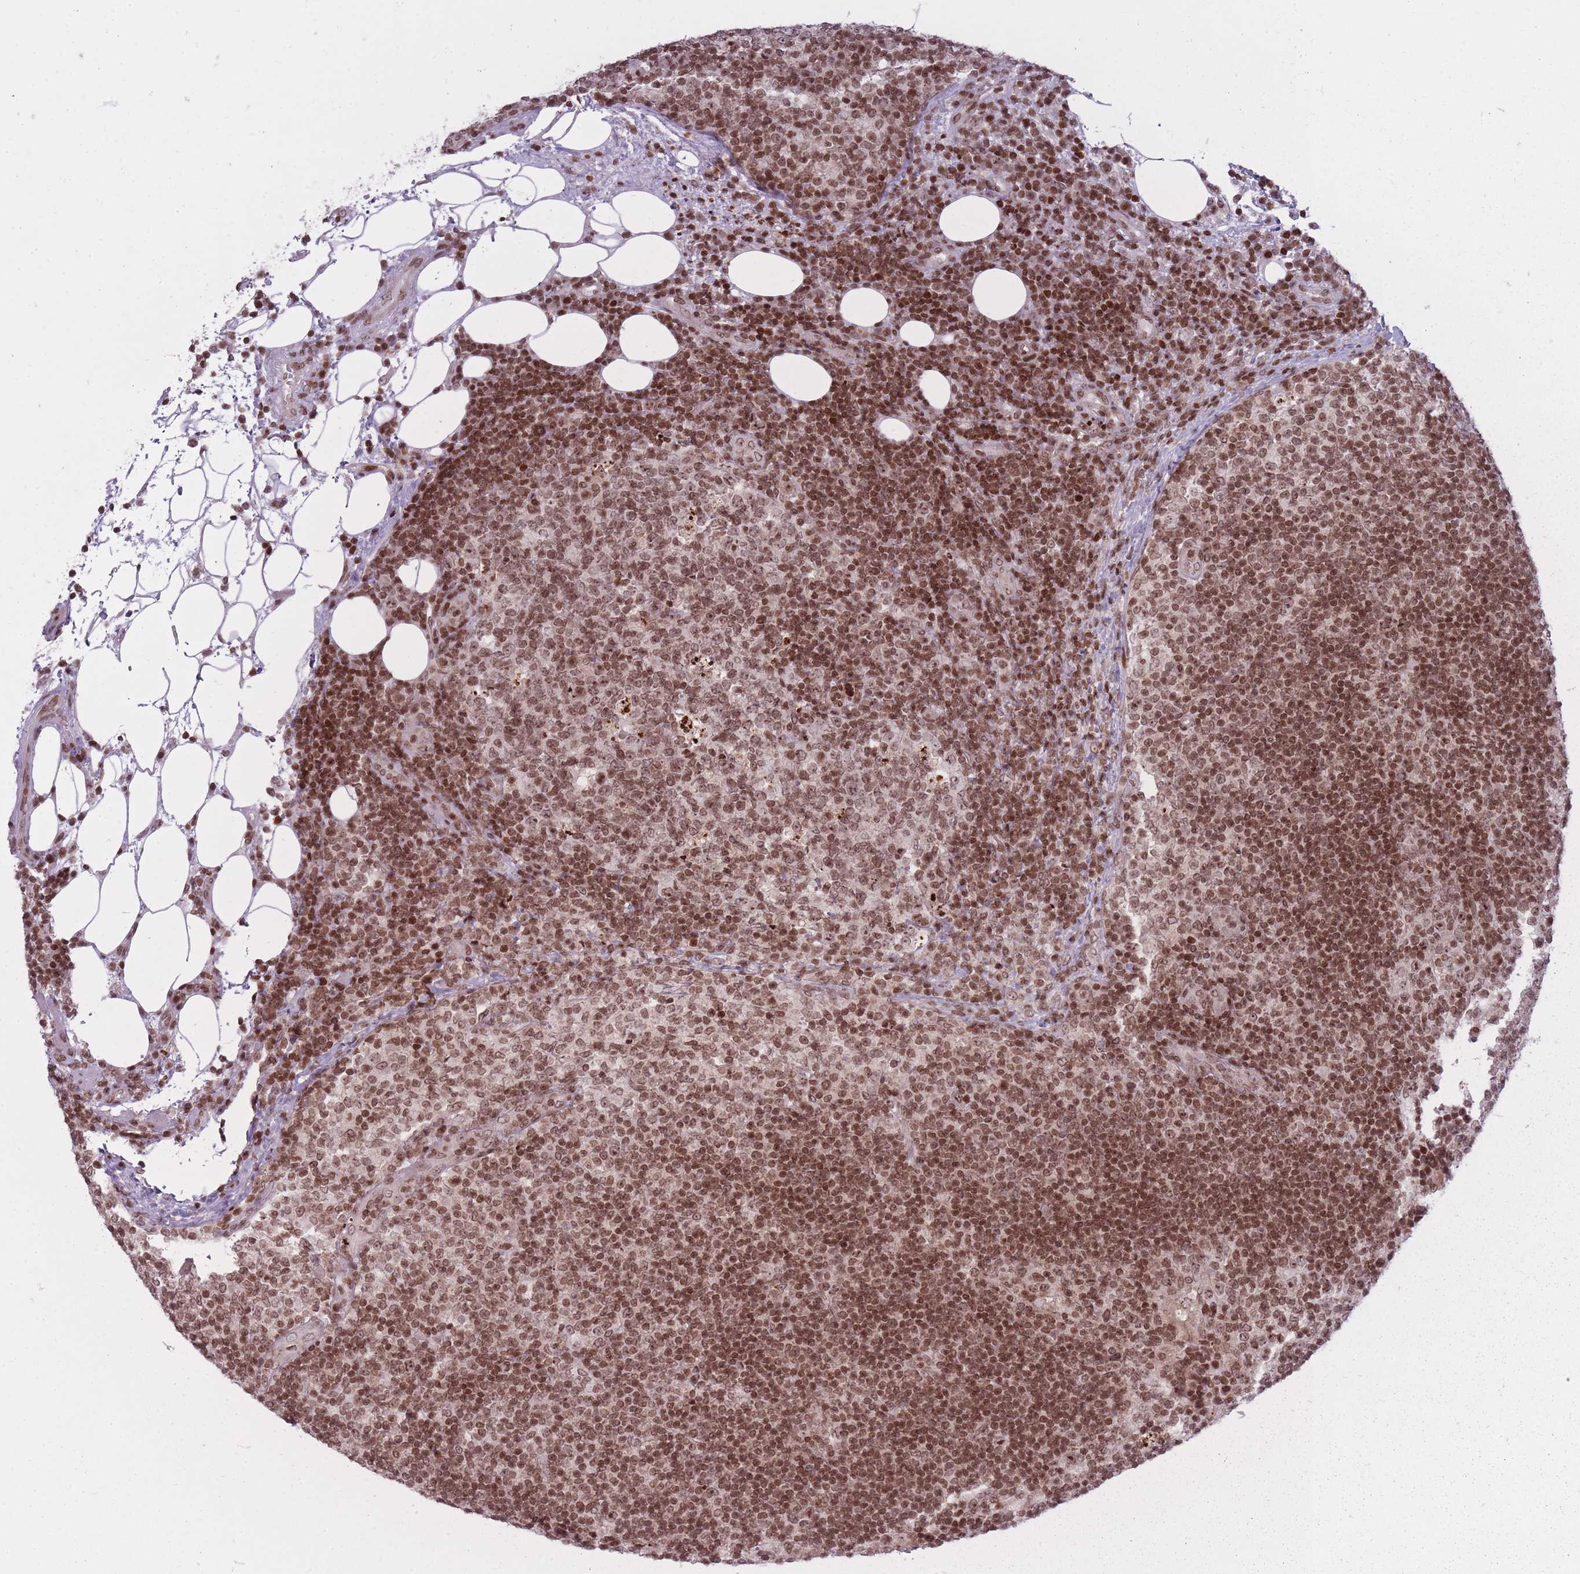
{"staining": {"intensity": "moderate", "quantity": ">75%", "location": "nuclear"}, "tissue": "lymph node", "cell_type": "Germinal center cells", "image_type": "normal", "snomed": [{"axis": "morphology", "description": "Normal tissue, NOS"}, {"axis": "topography", "description": "Lymph node"}], "caption": "A photomicrograph of human lymph node stained for a protein exhibits moderate nuclear brown staining in germinal center cells. The protein is stained brown, and the nuclei are stained in blue (DAB (3,3'-diaminobenzidine) IHC with brightfield microscopy, high magnification).", "gene": "TMC6", "patient": {"sex": "female", "age": 31}}